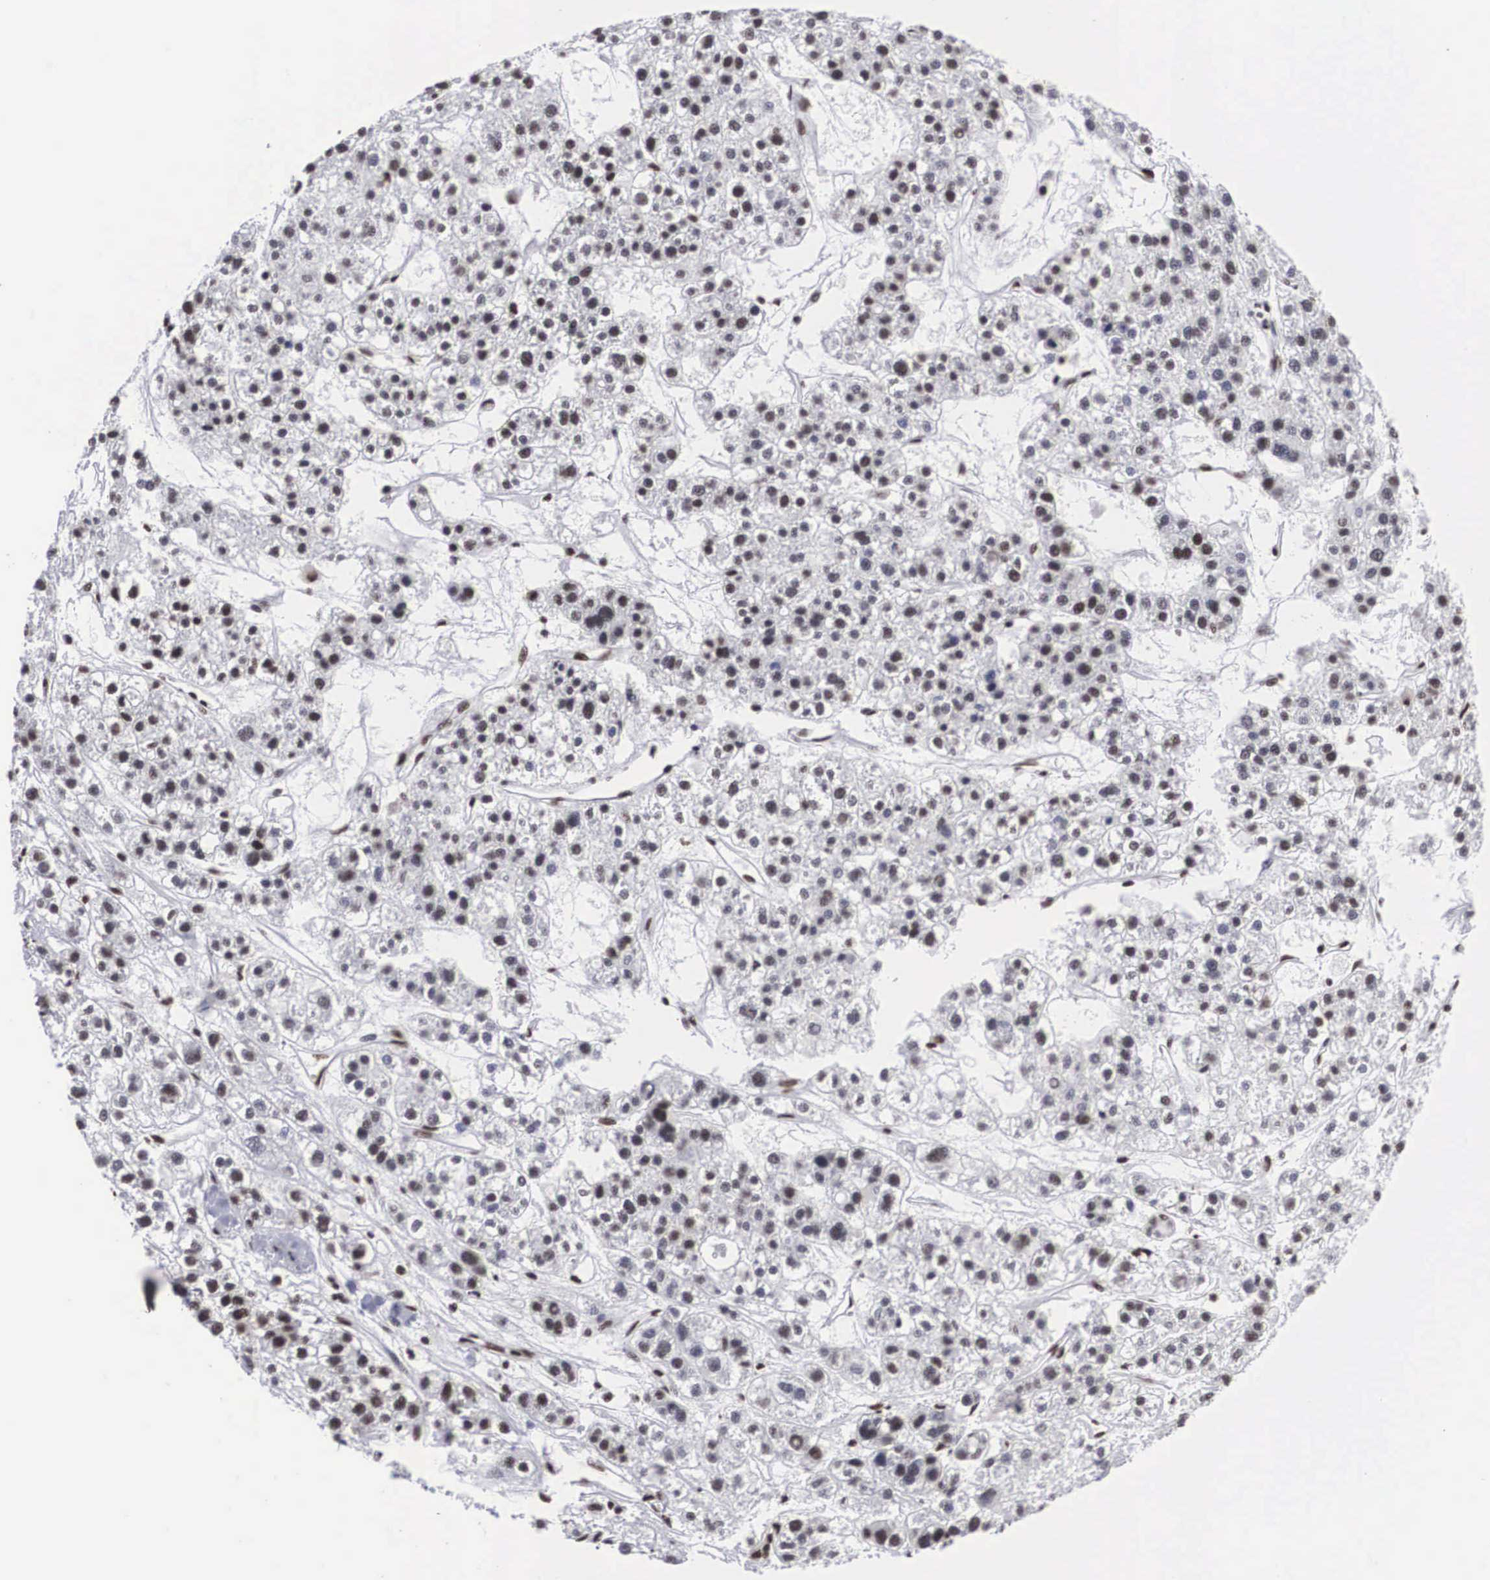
{"staining": {"intensity": "weak", "quantity": "25%-75%", "location": "nuclear"}, "tissue": "liver cancer", "cell_type": "Tumor cells", "image_type": "cancer", "snomed": [{"axis": "morphology", "description": "Carcinoma, Hepatocellular, NOS"}, {"axis": "topography", "description": "Liver"}], "caption": "There is low levels of weak nuclear expression in tumor cells of liver cancer, as demonstrated by immunohistochemical staining (brown color).", "gene": "ACIN1", "patient": {"sex": "female", "age": 85}}